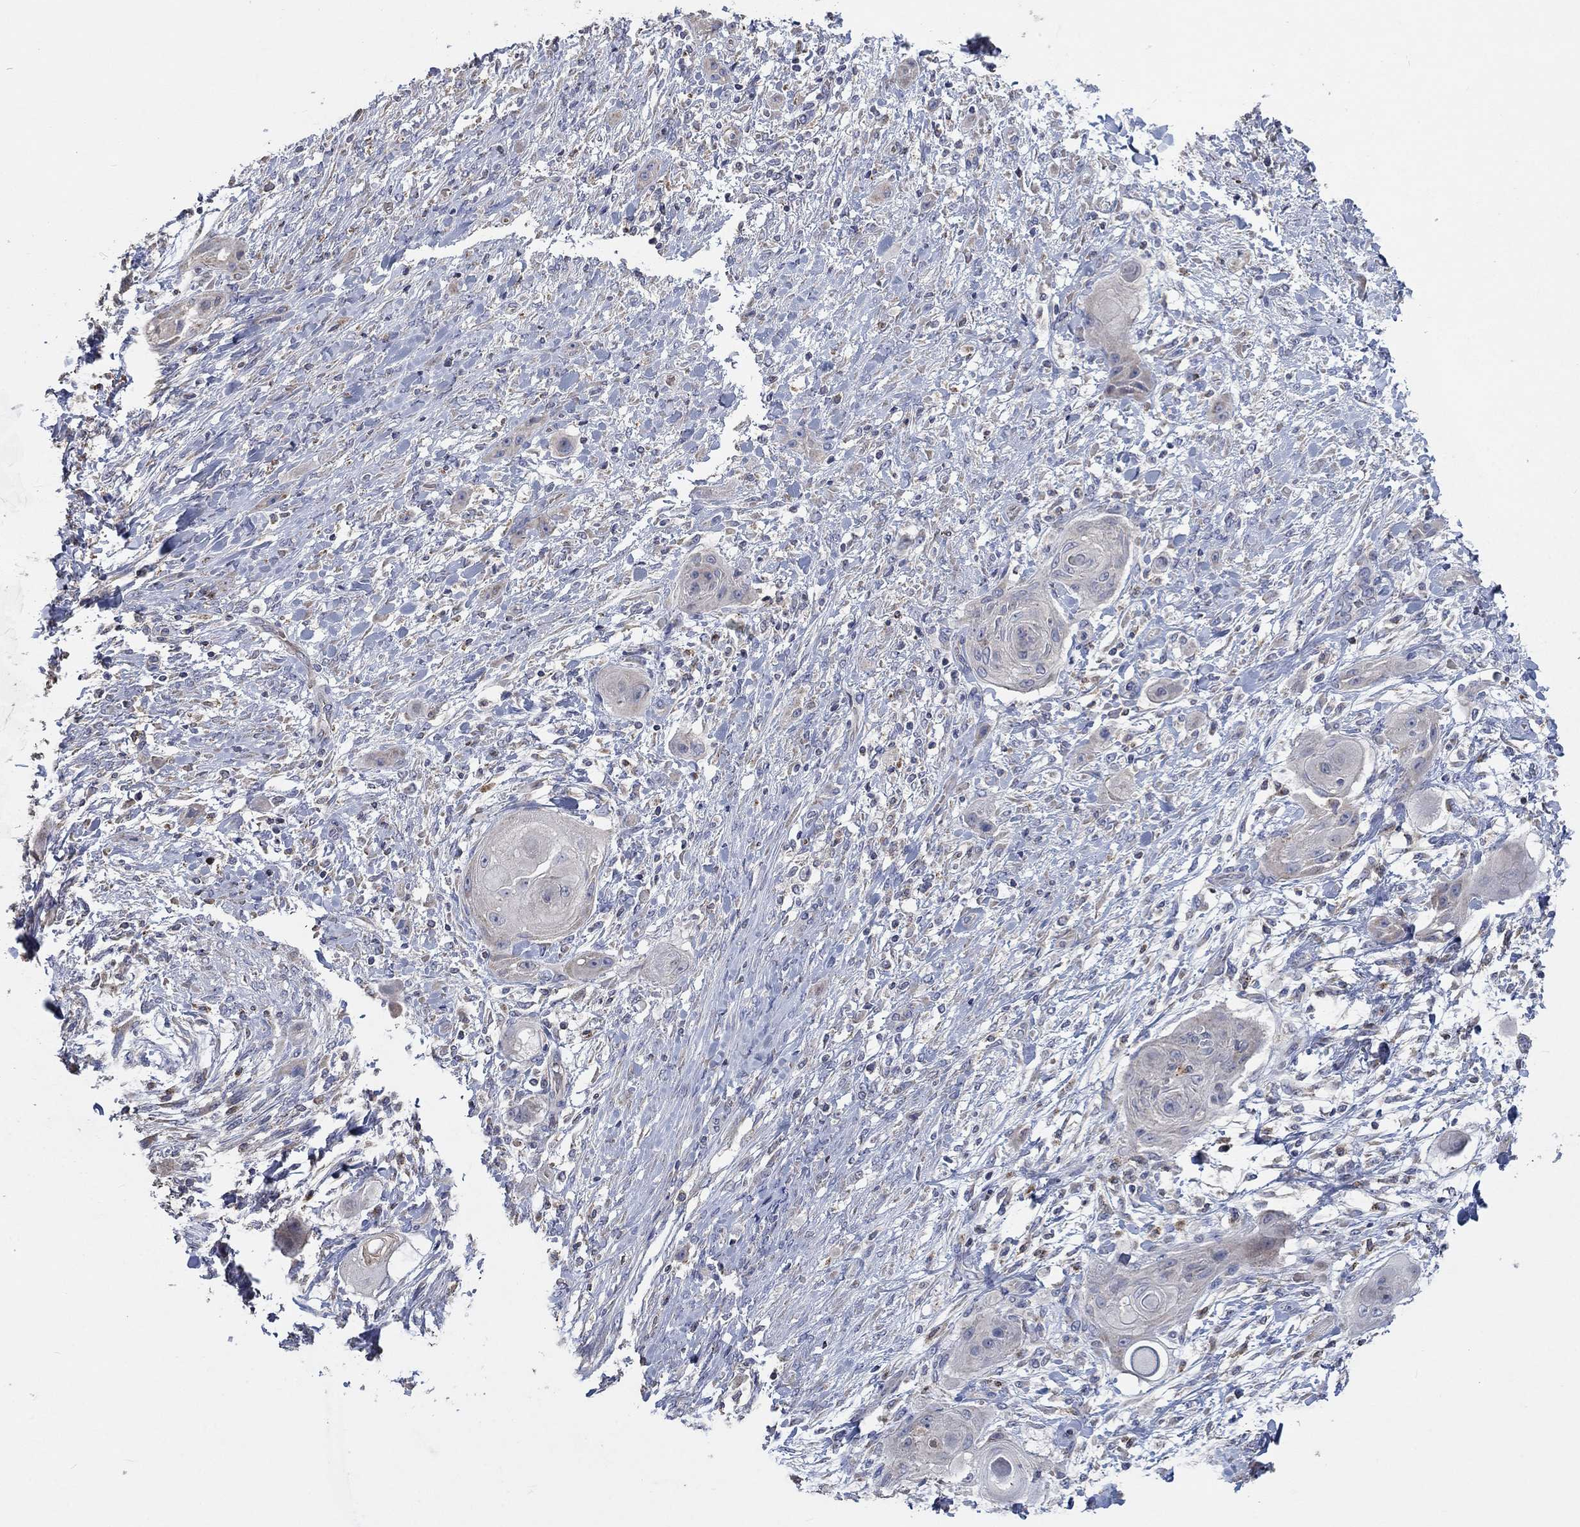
{"staining": {"intensity": "negative", "quantity": "none", "location": "none"}, "tissue": "skin cancer", "cell_type": "Tumor cells", "image_type": "cancer", "snomed": [{"axis": "morphology", "description": "Squamous cell carcinoma, NOS"}, {"axis": "topography", "description": "Skin"}], "caption": "Immunohistochemistry of skin cancer reveals no expression in tumor cells. Nuclei are stained in blue.", "gene": "UGT8", "patient": {"sex": "male", "age": 62}}